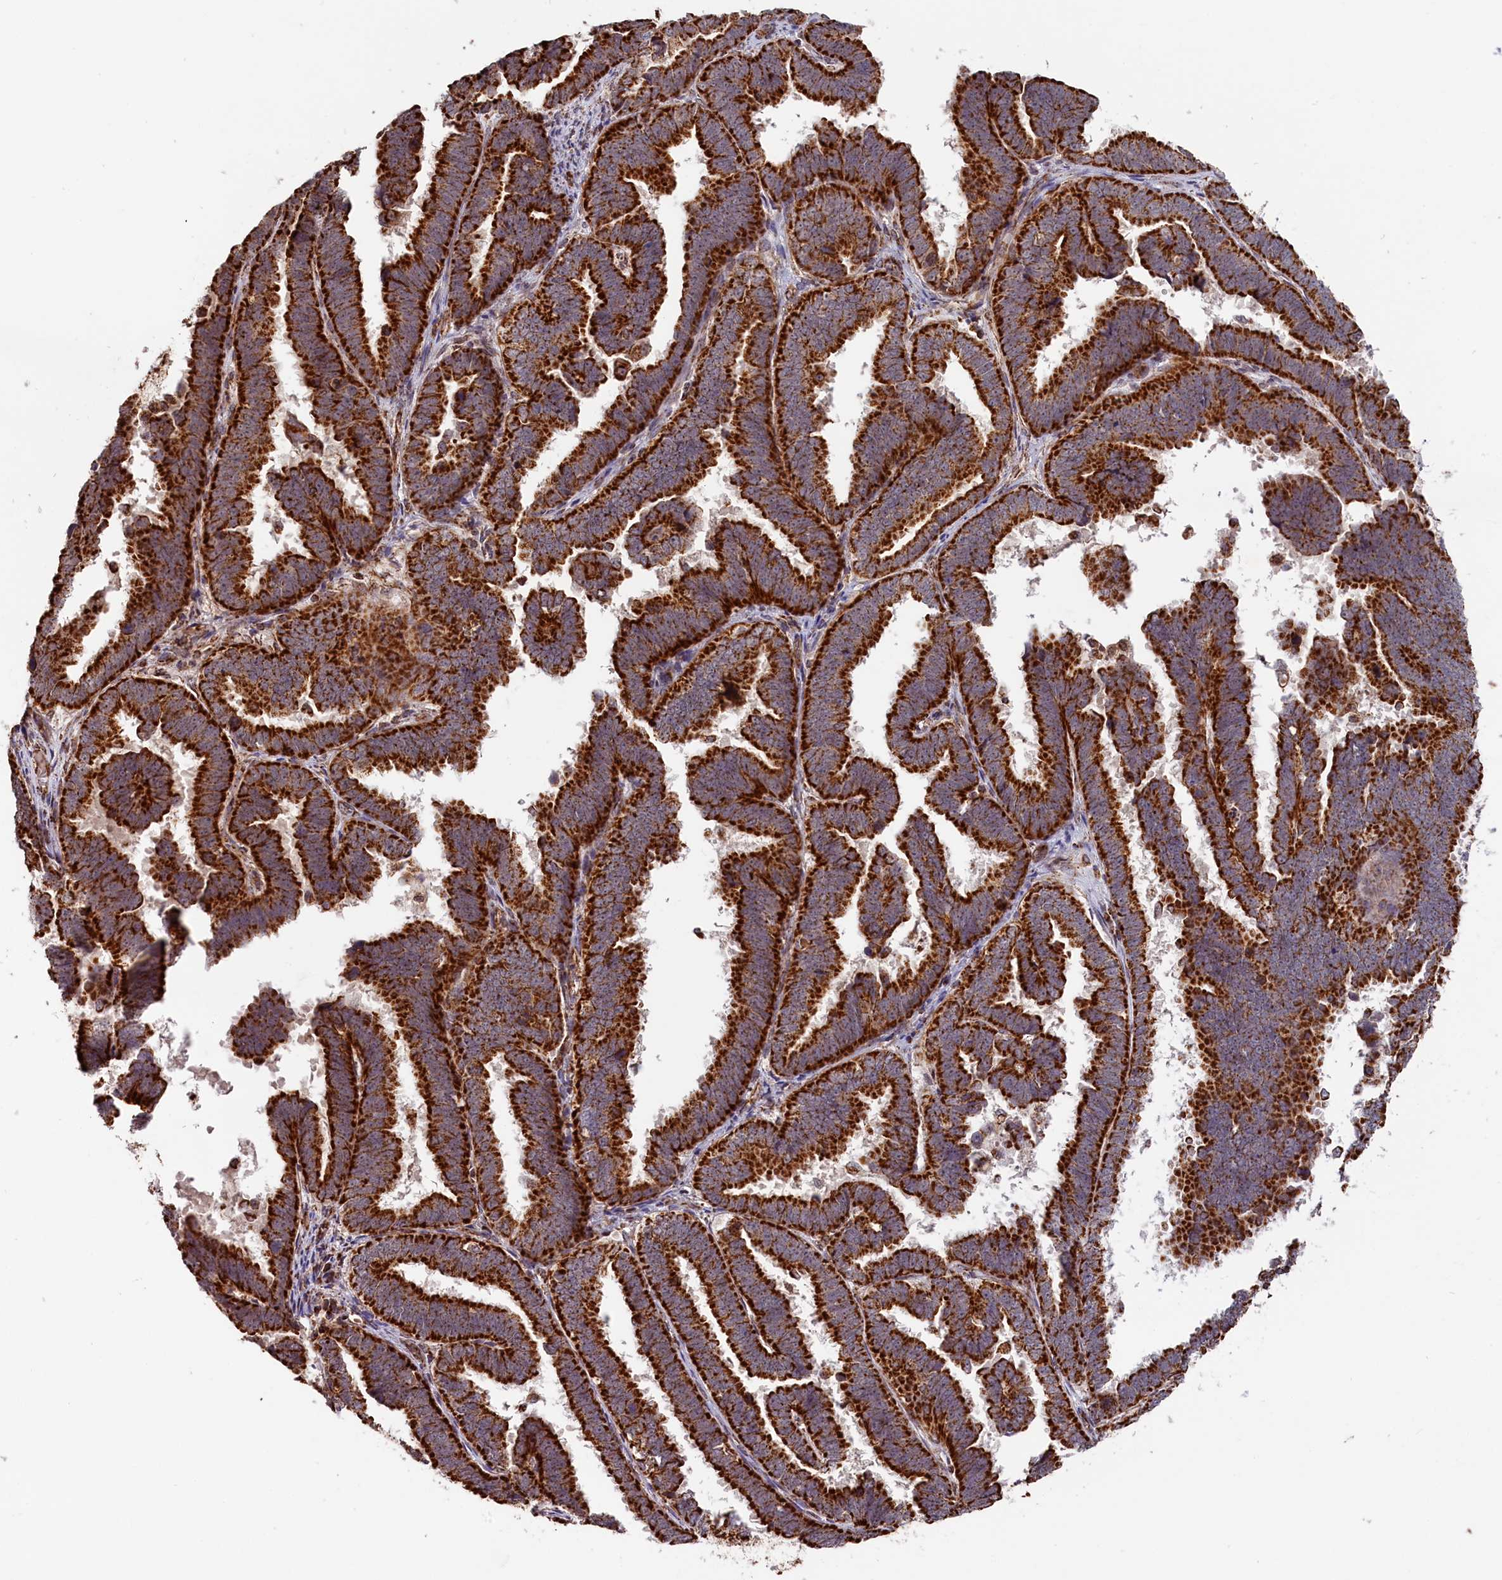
{"staining": {"intensity": "strong", "quantity": ">75%", "location": "cytoplasmic/membranous"}, "tissue": "endometrial cancer", "cell_type": "Tumor cells", "image_type": "cancer", "snomed": [{"axis": "morphology", "description": "Adenocarcinoma, NOS"}, {"axis": "topography", "description": "Endometrium"}], "caption": "Protein expression analysis of human endometrial cancer reveals strong cytoplasmic/membranous expression in about >75% of tumor cells.", "gene": "MACROD1", "patient": {"sex": "female", "age": 75}}